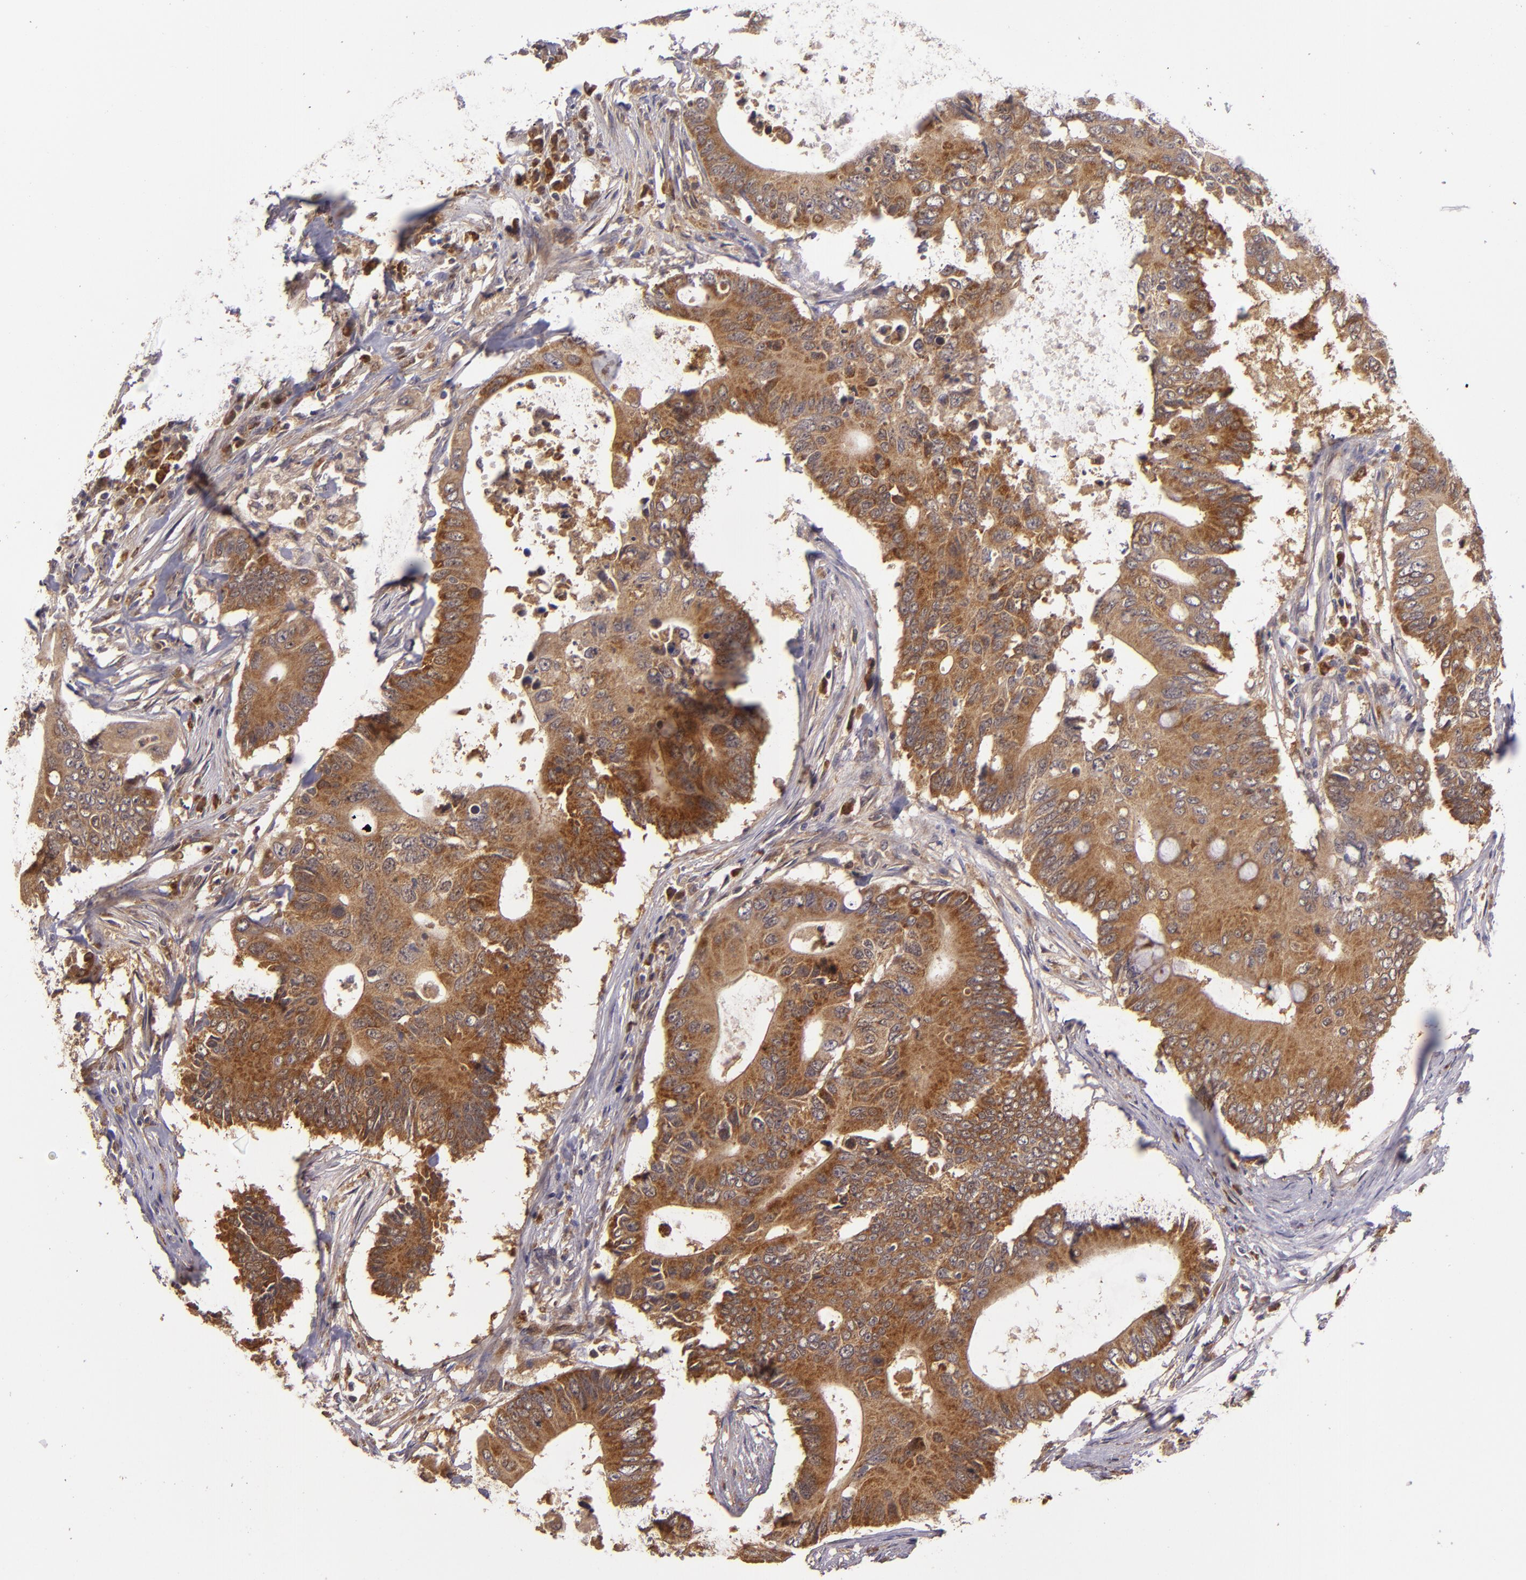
{"staining": {"intensity": "moderate", "quantity": ">75%", "location": "cytoplasmic/membranous"}, "tissue": "colorectal cancer", "cell_type": "Tumor cells", "image_type": "cancer", "snomed": [{"axis": "morphology", "description": "Adenocarcinoma, NOS"}, {"axis": "topography", "description": "Colon"}], "caption": "A photomicrograph of colorectal cancer (adenocarcinoma) stained for a protein reveals moderate cytoplasmic/membranous brown staining in tumor cells. Immunohistochemistry (ihc) stains the protein in brown and the nuclei are stained blue.", "gene": "FHIT", "patient": {"sex": "male", "age": 71}}